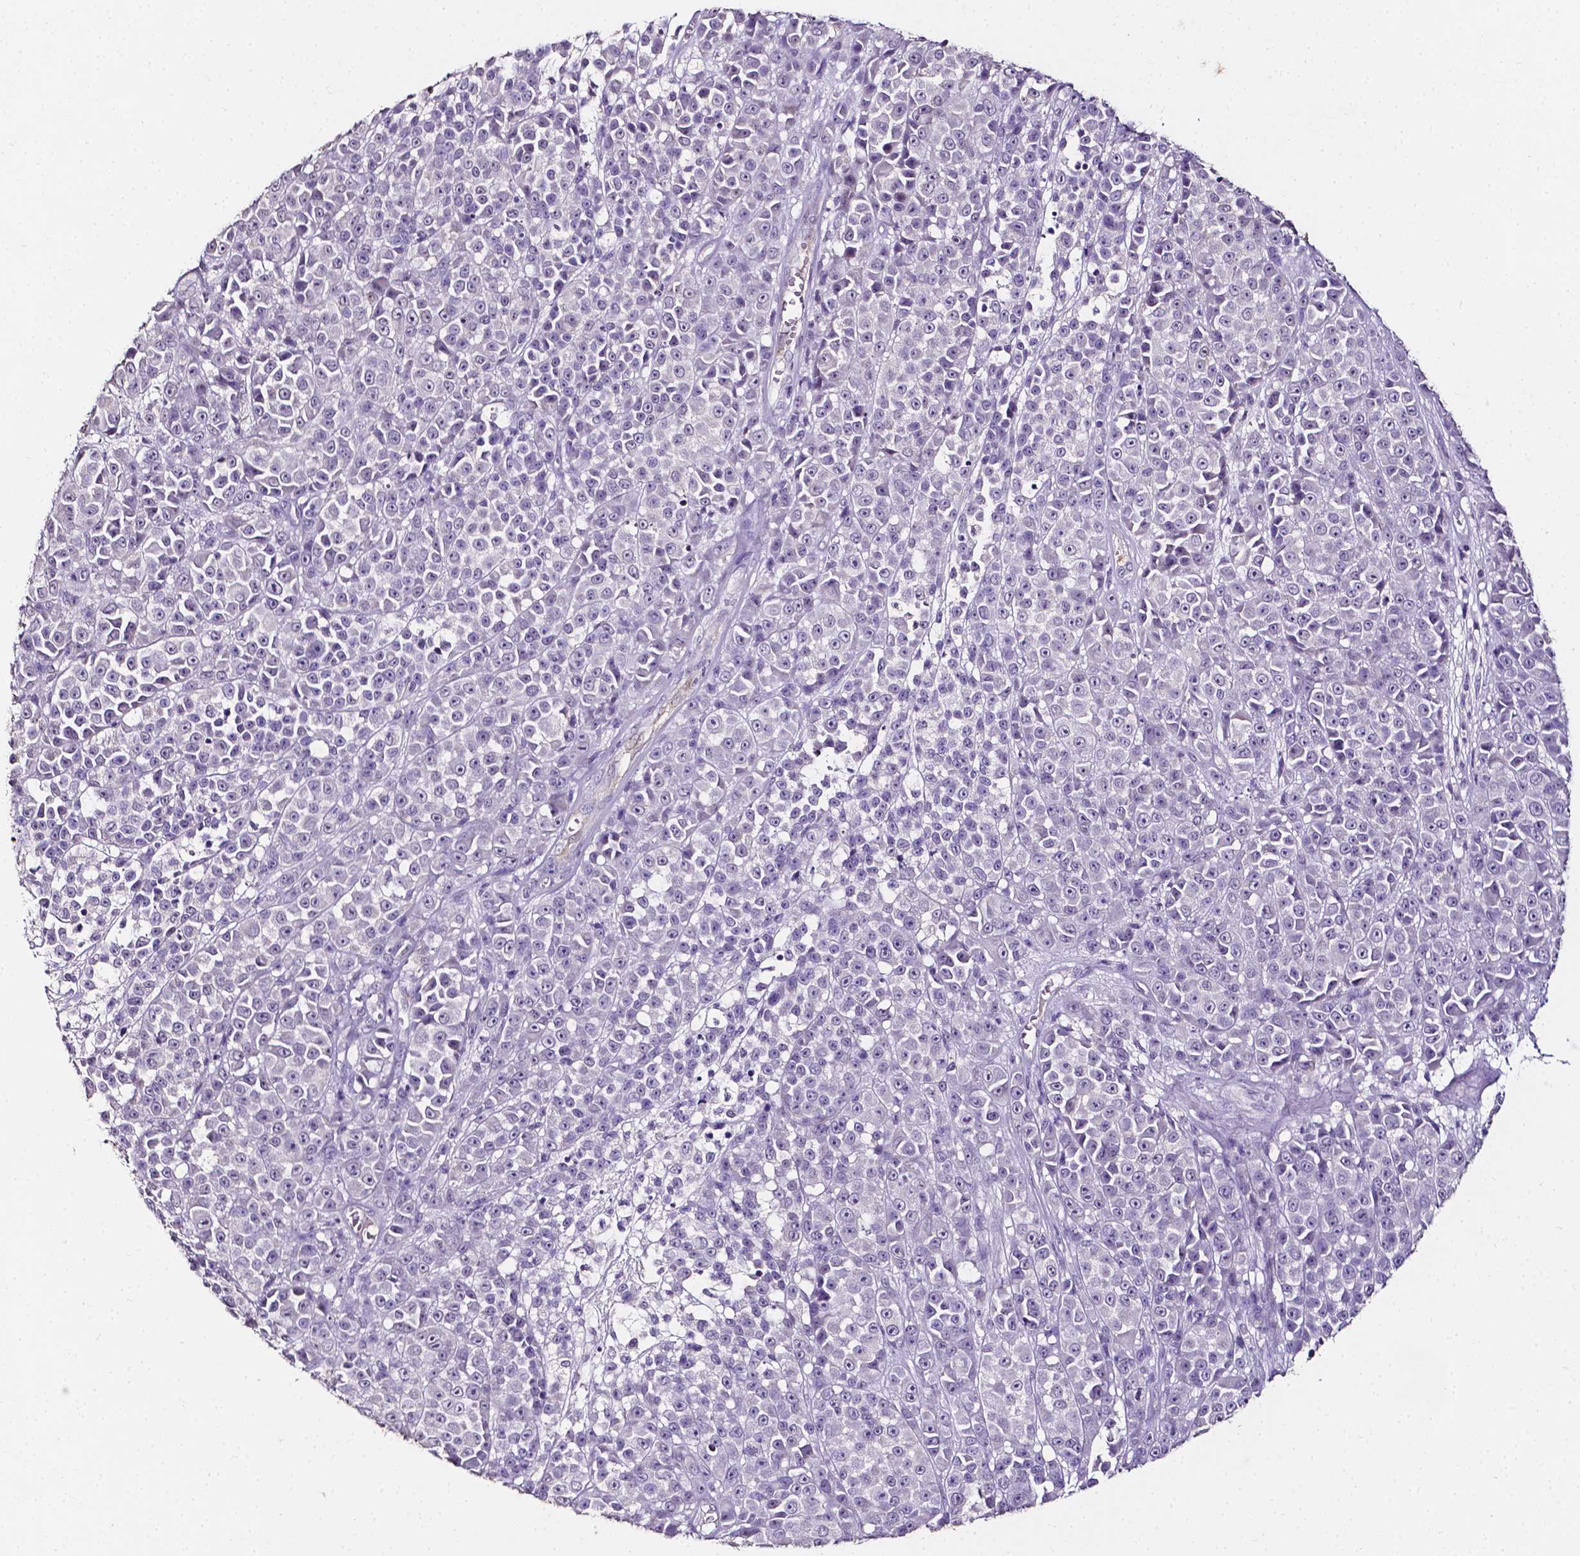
{"staining": {"intensity": "negative", "quantity": "none", "location": "none"}, "tissue": "melanoma", "cell_type": "Tumor cells", "image_type": "cancer", "snomed": [{"axis": "morphology", "description": "Malignant melanoma, NOS"}, {"axis": "topography", "description": "Skin"}, {"axis": "topography", "description": "Skin of back"}], "caption": "Tumor cells are negative for protein expression in human melanoma.", "gene": "PSAT1", "patient": {"sex": "male", "age": 91}}